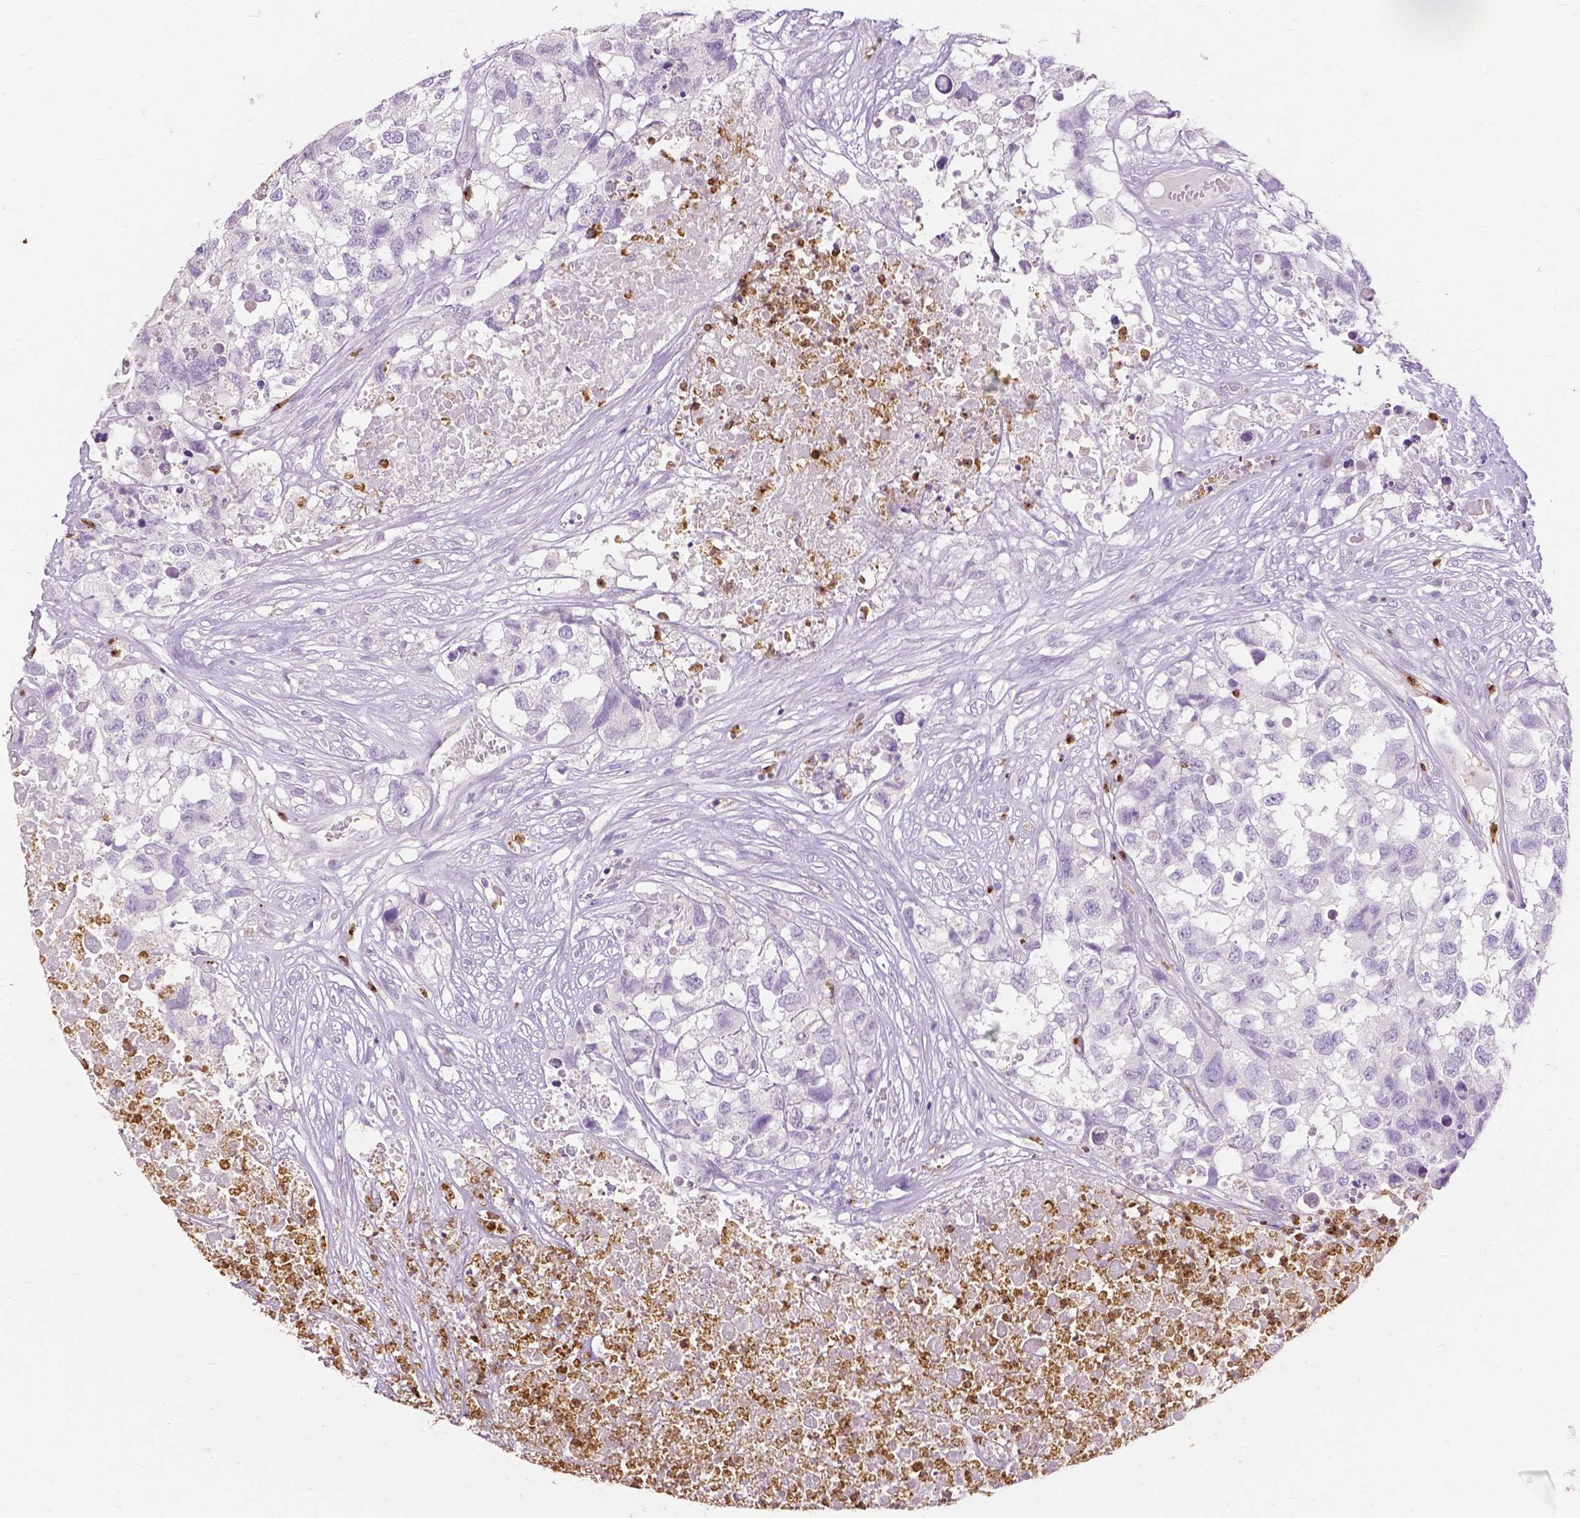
{"staining": {"intensity": "negative", "quantity": "none", "location": "none"}, "tissue": "testis cancer", "cell_type": "Tumor cells", "image_type": "cancer", "snomed": [{"axis": "morphology", "description": "Carcinoma, Embryonal, NOS"}, {"axis": "topography", "description": "Testis"}], "caption": "Human embryonal carcinoma (testis) stained for a protein using immunohistochemistry exhibits no expression in tumor cells.", "gene": "CXCR2", "patient": {"sex": "male", "age": 83}}